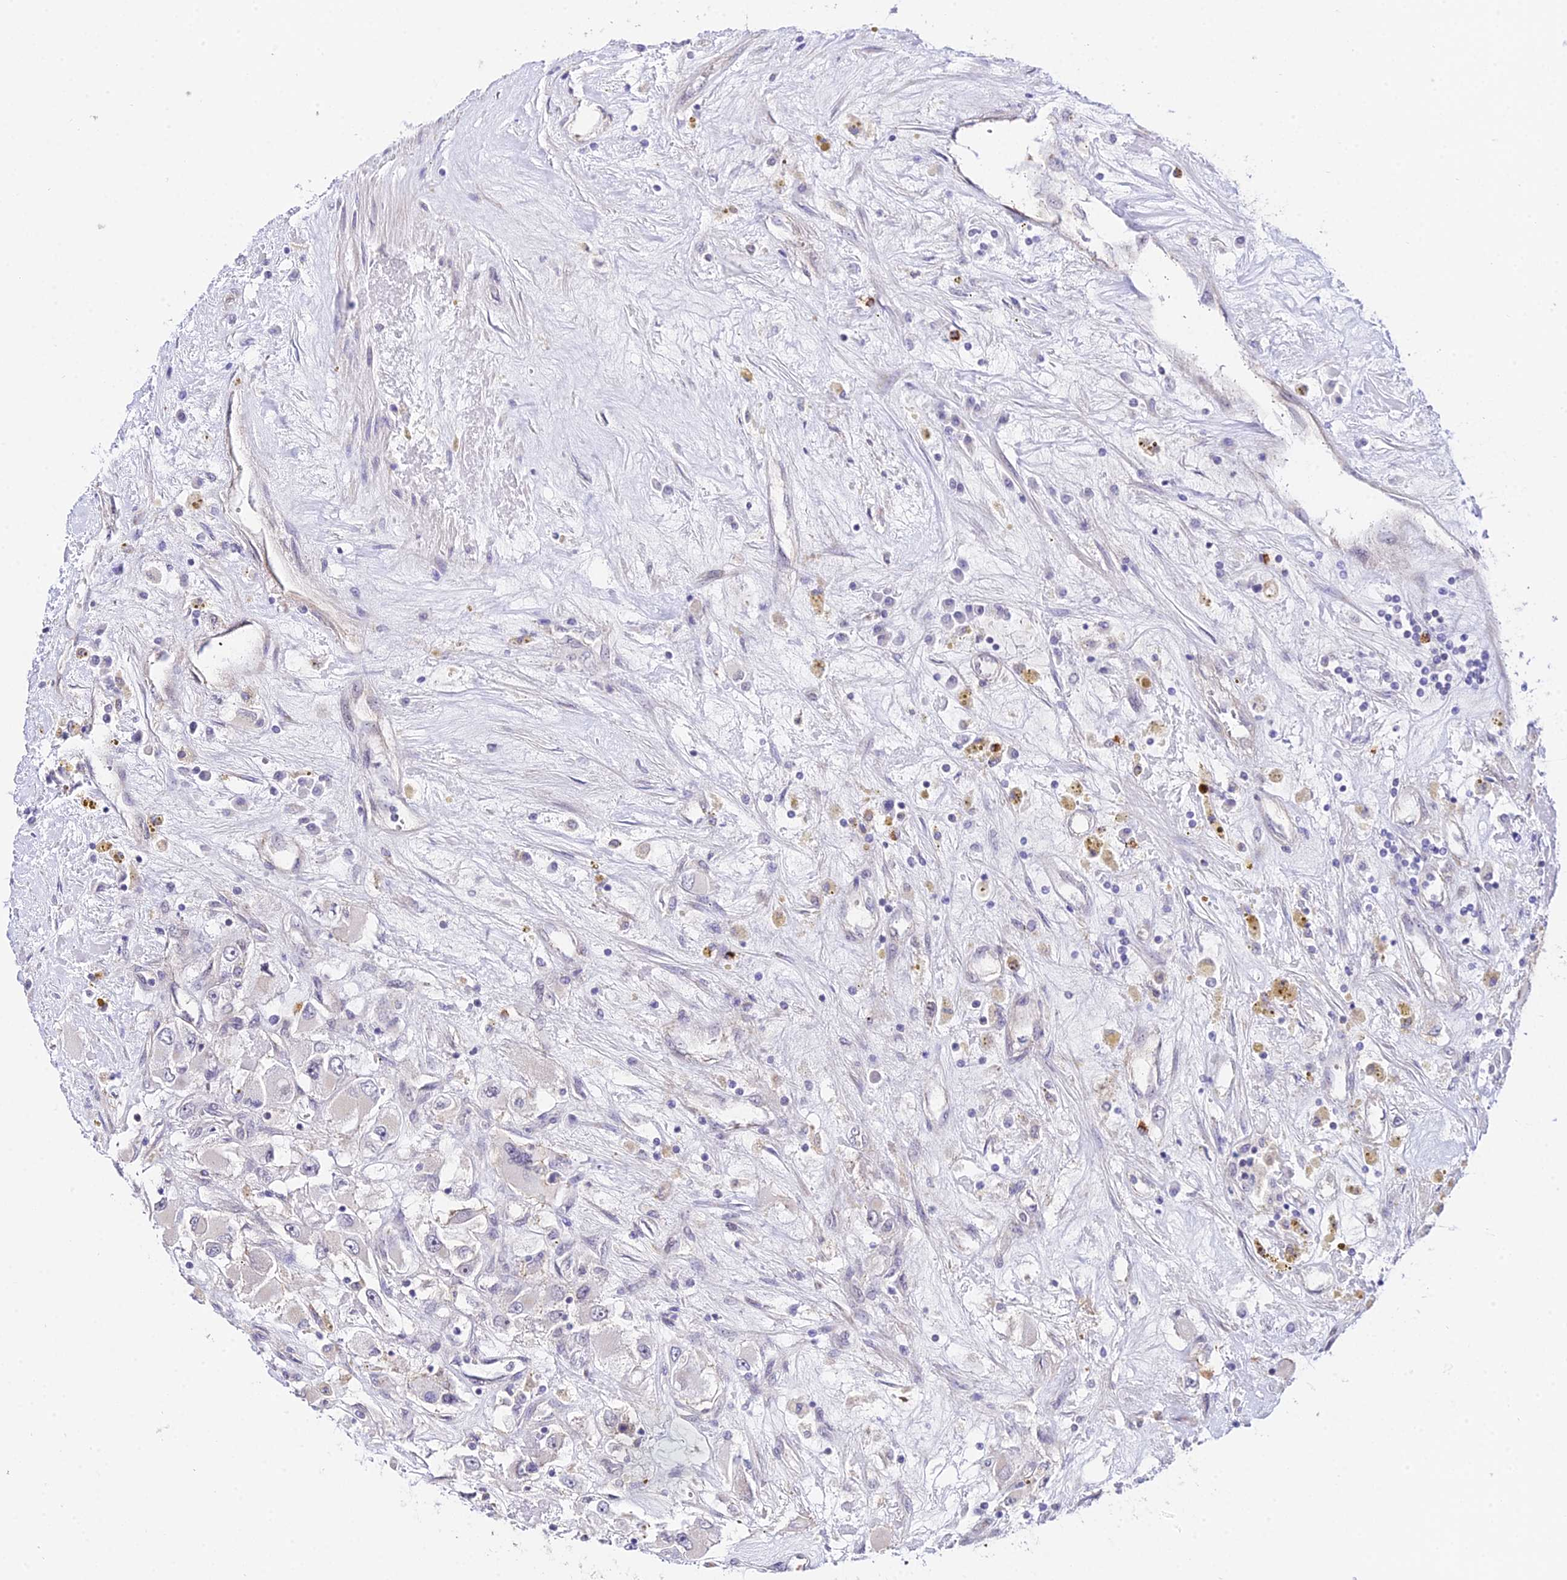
{"staining": {"intensity": "negative", "quantity": "none", "location": "none"}, "tissue": "renal cancer", "cell_type": "Tumor cells", "image_type": "cancer", "snomed": [{"axis": "morphology", "description": "Adenocarcinoma, NOS"}, {"axis": "topography", "description": "Kidney"}], "caption": "The immunohistochemistry micrograph has no significant positivity in tumor cells of renal cancer (adenocarcinoma) tissue.", "gene": "POLR2I", "patient": {"sex": "female", "age": 52}}